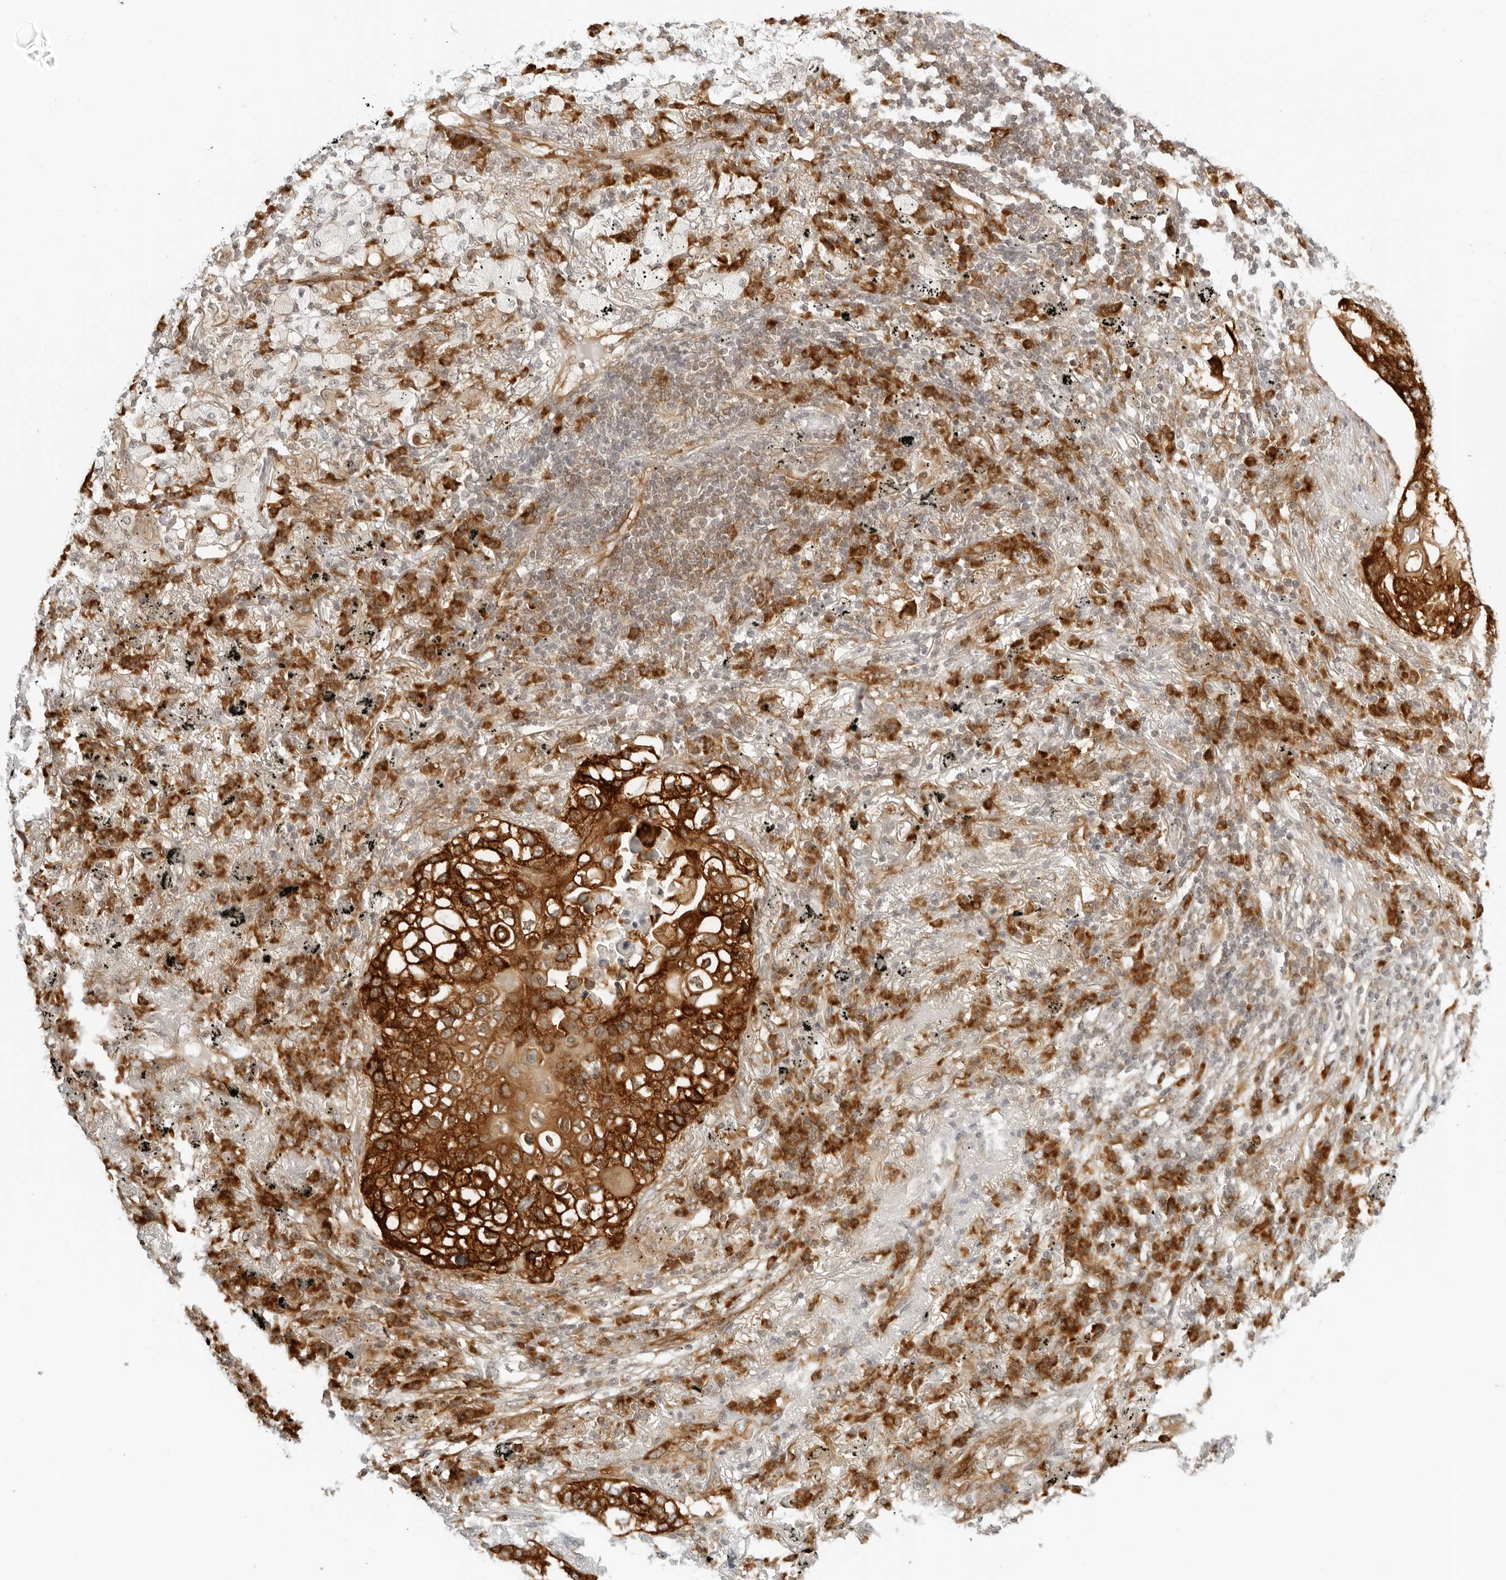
{"staining": {"intensity": "strong", "quantity": ">75%", "location": "cytoplasmic/membranous"}, "tissue": "lung cancer", "cell_type": "Tumor cells", "image_type": "cancer", "snomed": [{"axis": "morphology", "description": "Squamous cell carcinoma, NOS"}, {"axis": "topography", "description": "Lung"}], "caption": "Immunohistochemistry micrograph of neoplastic tissue: lung cancer stained using immunohistochemistry displays high levels of strong protein expression localized specifically in the cytoplasmic/membranous of tumor cells, appearing as a cytoplasmic/membranous brown color.", "gene": "EIF4G1", "patient": {"sex": "female", "age": 63}}